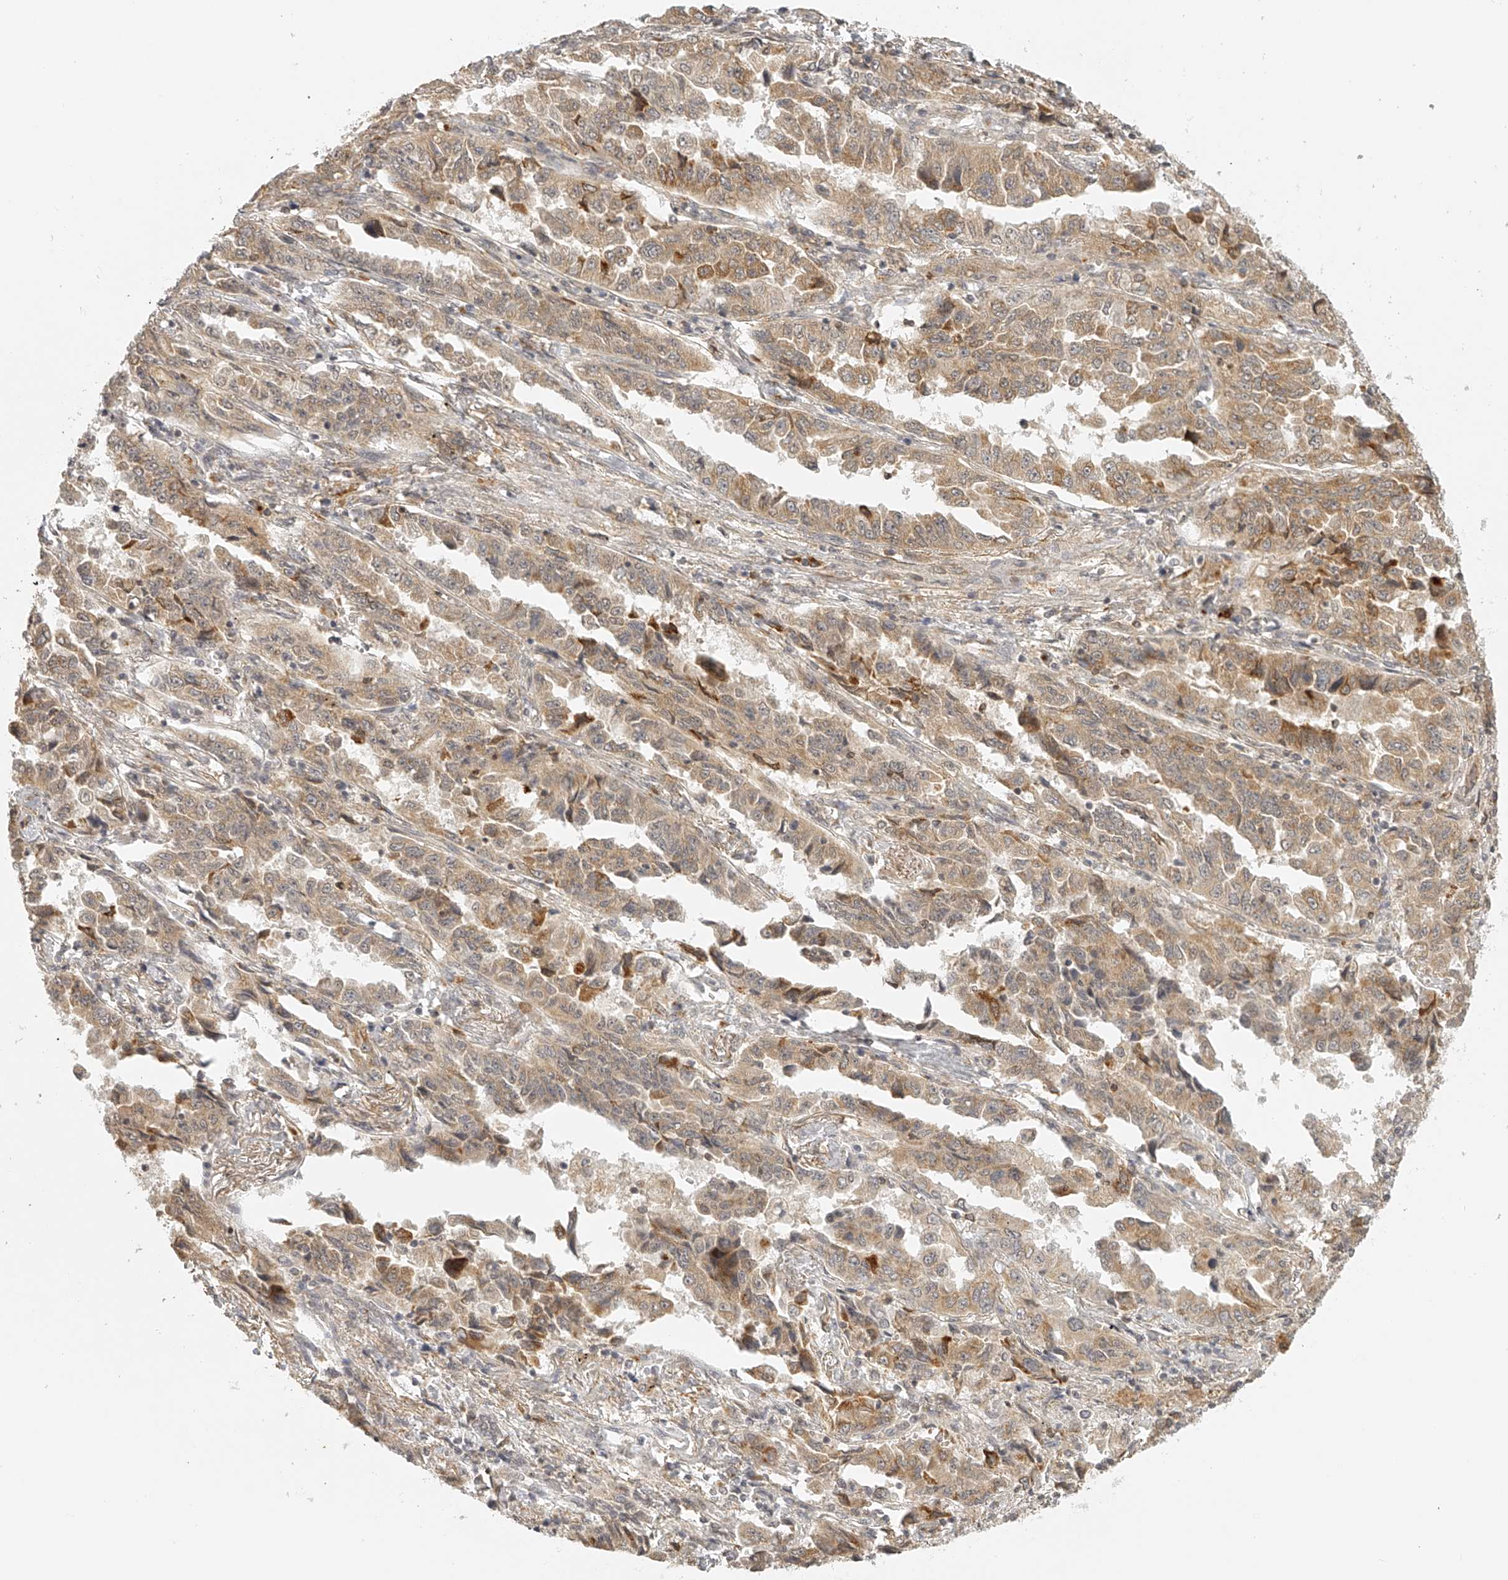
{"staining": {"intensity": "weak", "quantity": ">75%", "location": "cytoplasmic/membranous"}, "tissue": "lung cancer", "cell_type": "Tumor cells", "image_type": "cancer", "snomed": [{"axis": "morphology", "description": "Adenocarcinoma, NOS"}, {"axis": "topography", "description": "Lung"}], "caption": "Lung adenocarcinoma tissue demonstrates weak cytoplasmic/membranous staining in approximately >75% of tumor cells, visualized by immunohistochemistry.", "gene": "BCL2L11", "patient": {"sex": "female", "age": 51}}